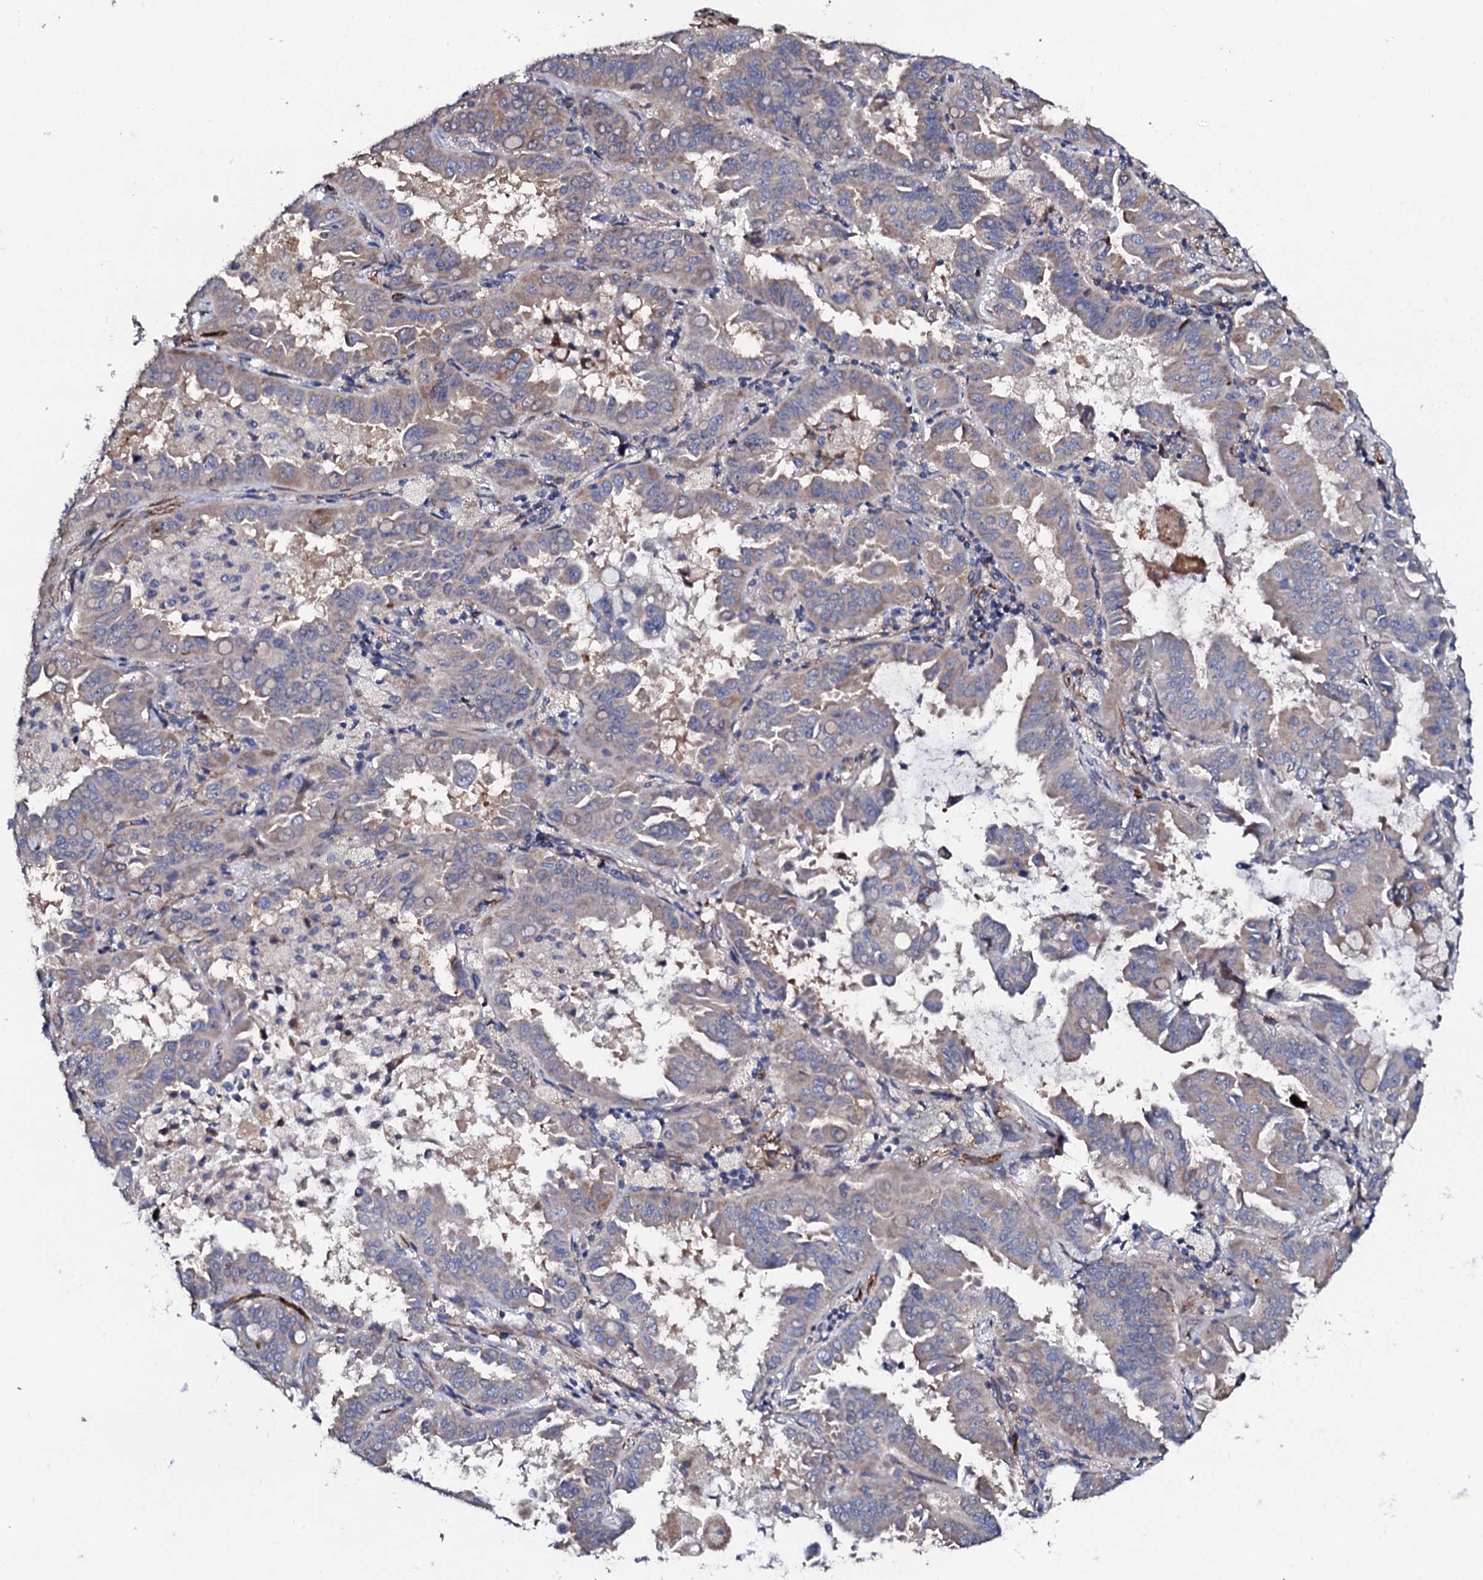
{"staining": {"intensity": "weak", "quantity": "<25%", "location": "cytoplasmic/membranous"}, "tissue": "lung cancer", "cell_type": "Tumor cells", "image_type": "cancer", "snomed": [{"axis": "morphology", "description": "Adenocarcinoma, NOS"}, {"axis": "topography", "description": "Lung"}], "caption": "Tumor cells are negative for brown protein staining in lung cancer.", "gene": "DBX1", "patient": {"sex": "male", "age": 64}}